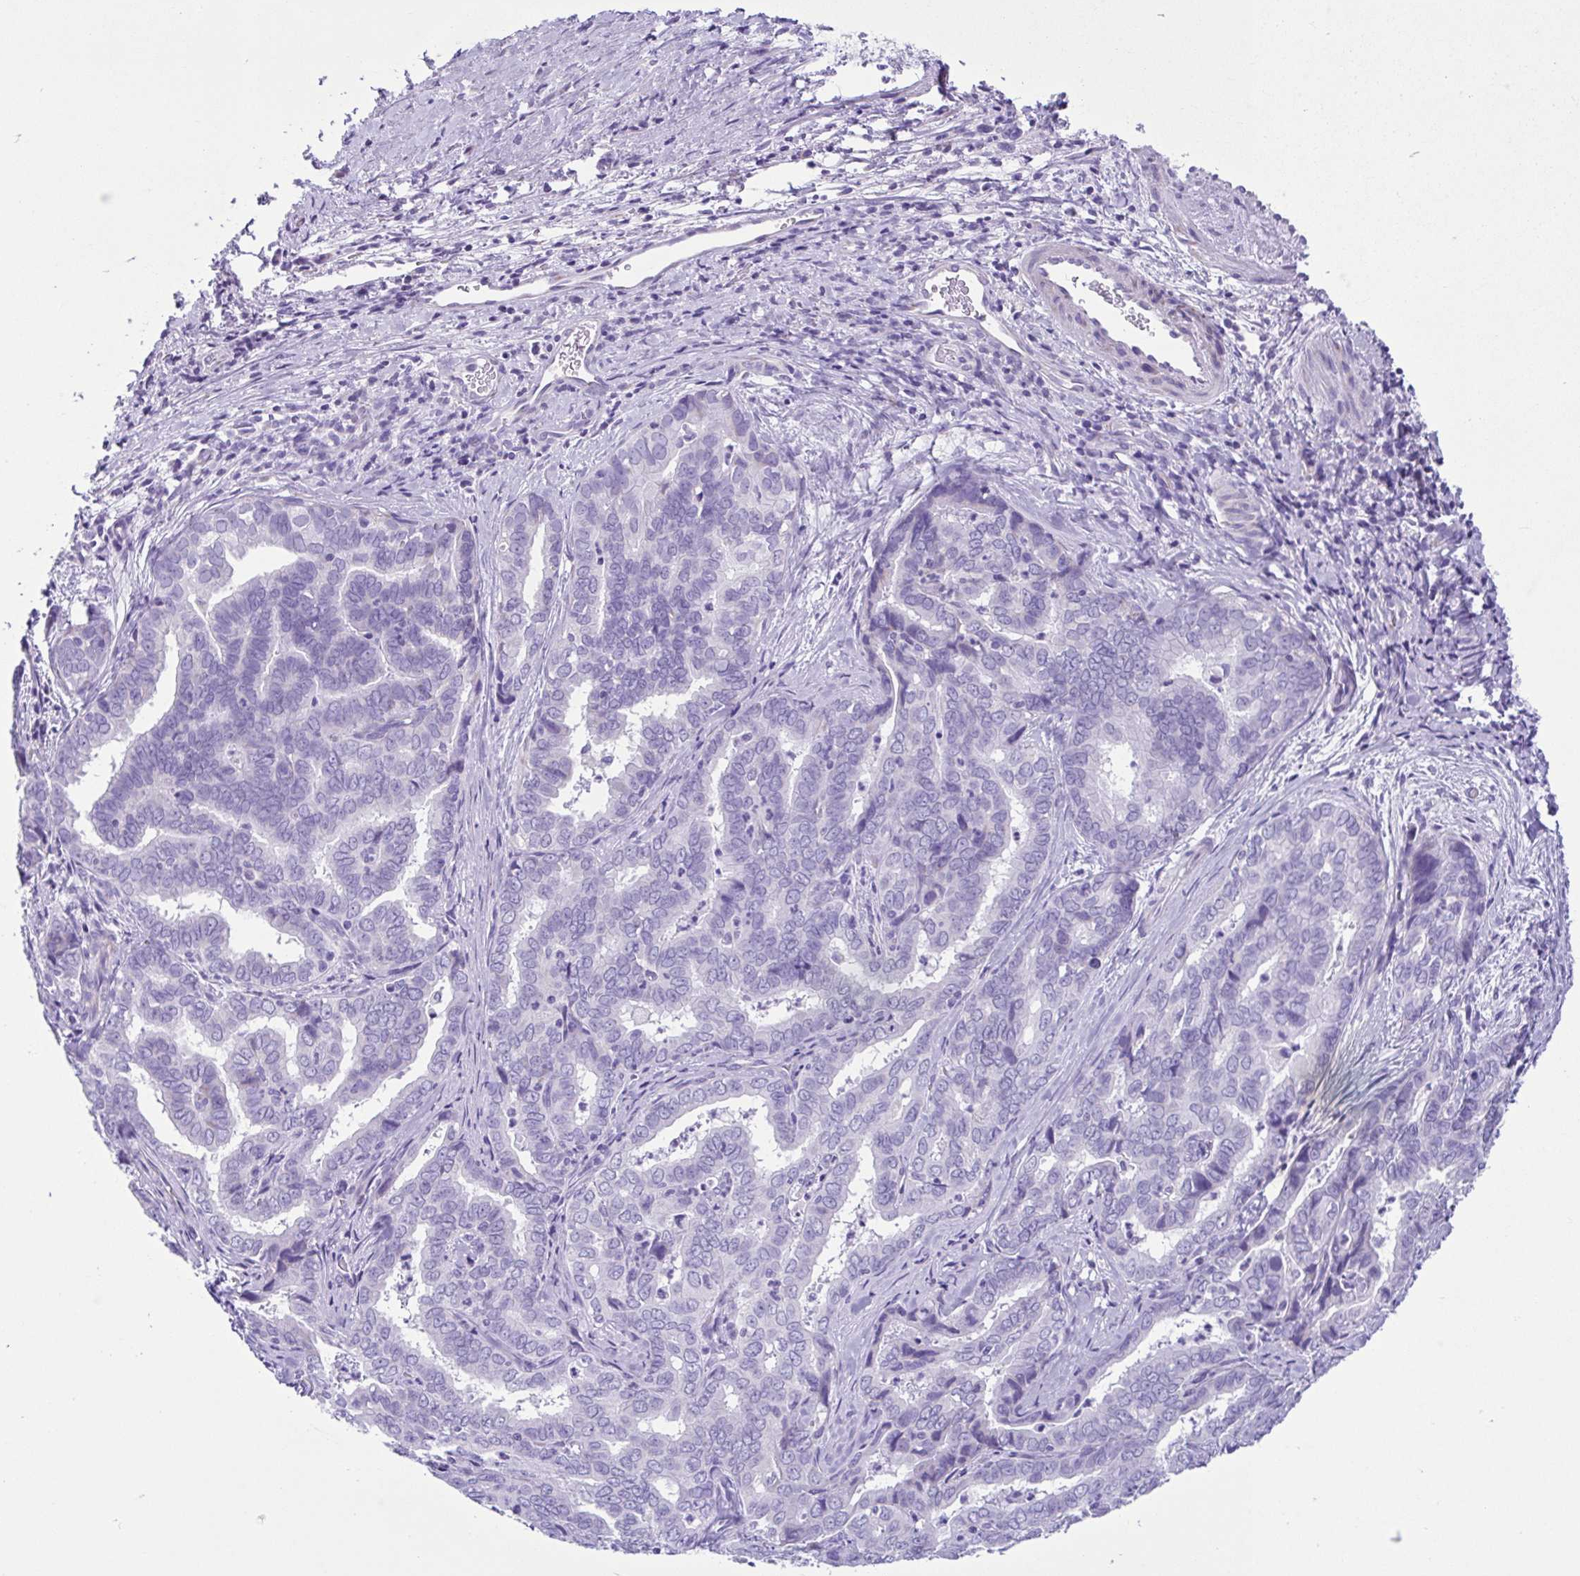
{"staining": {"intensity": "negative", "quantity": "none", "location": "none"}, "tissue": "liver cancer", "cell_type": "Tumor cells", "image_type": "cancer", "snomed": [{"axis": "morphology", "description": "Cholangiocarcinoma"}, {"axis": "topography", "description": "Liver"}], "caption": "Immunohistochemical staining of human cholangiocarcinoma (liver) exhibits no significant staining in tumor cells.", "gene": "ACTRT3", "patient": {"sex": "female", "age": 64}}